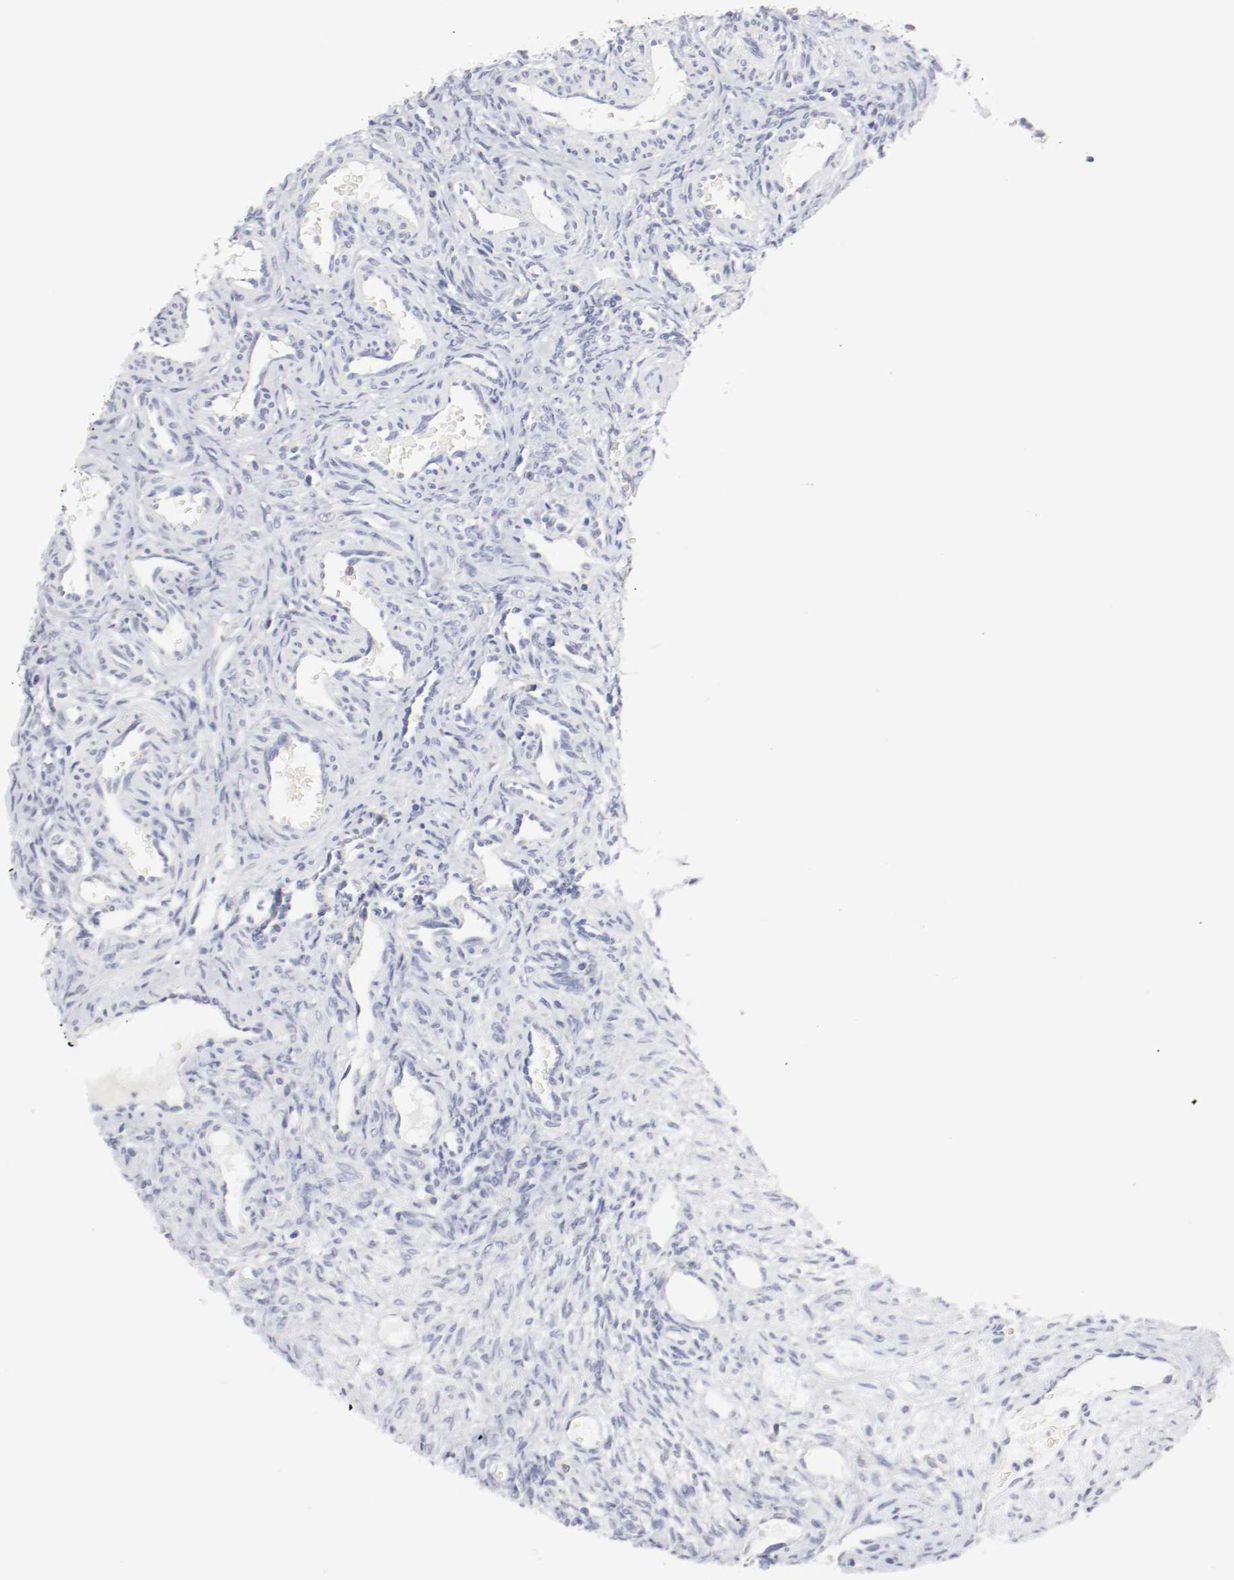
{"staining": {"intensity": "negative", "quantity": "none", "location": "none"}, "tissue": "ovary", "cell_type": "Ovarian stroma cells", "image_type": "normal", "snomed": [{"axis": "morphology", "description": "Normal tissue, NOS"}, {"axis": "topography", "description": "Ovary"}], "caption": "A photomicrograph of ovary stained for a protein shows no brown staining in ovarian stroma cells. (DAB IHC visualized using brightfield microscopy, high magnification).", "gene": "ITGAX", "patient": {"sex": "female", "age": 33}}